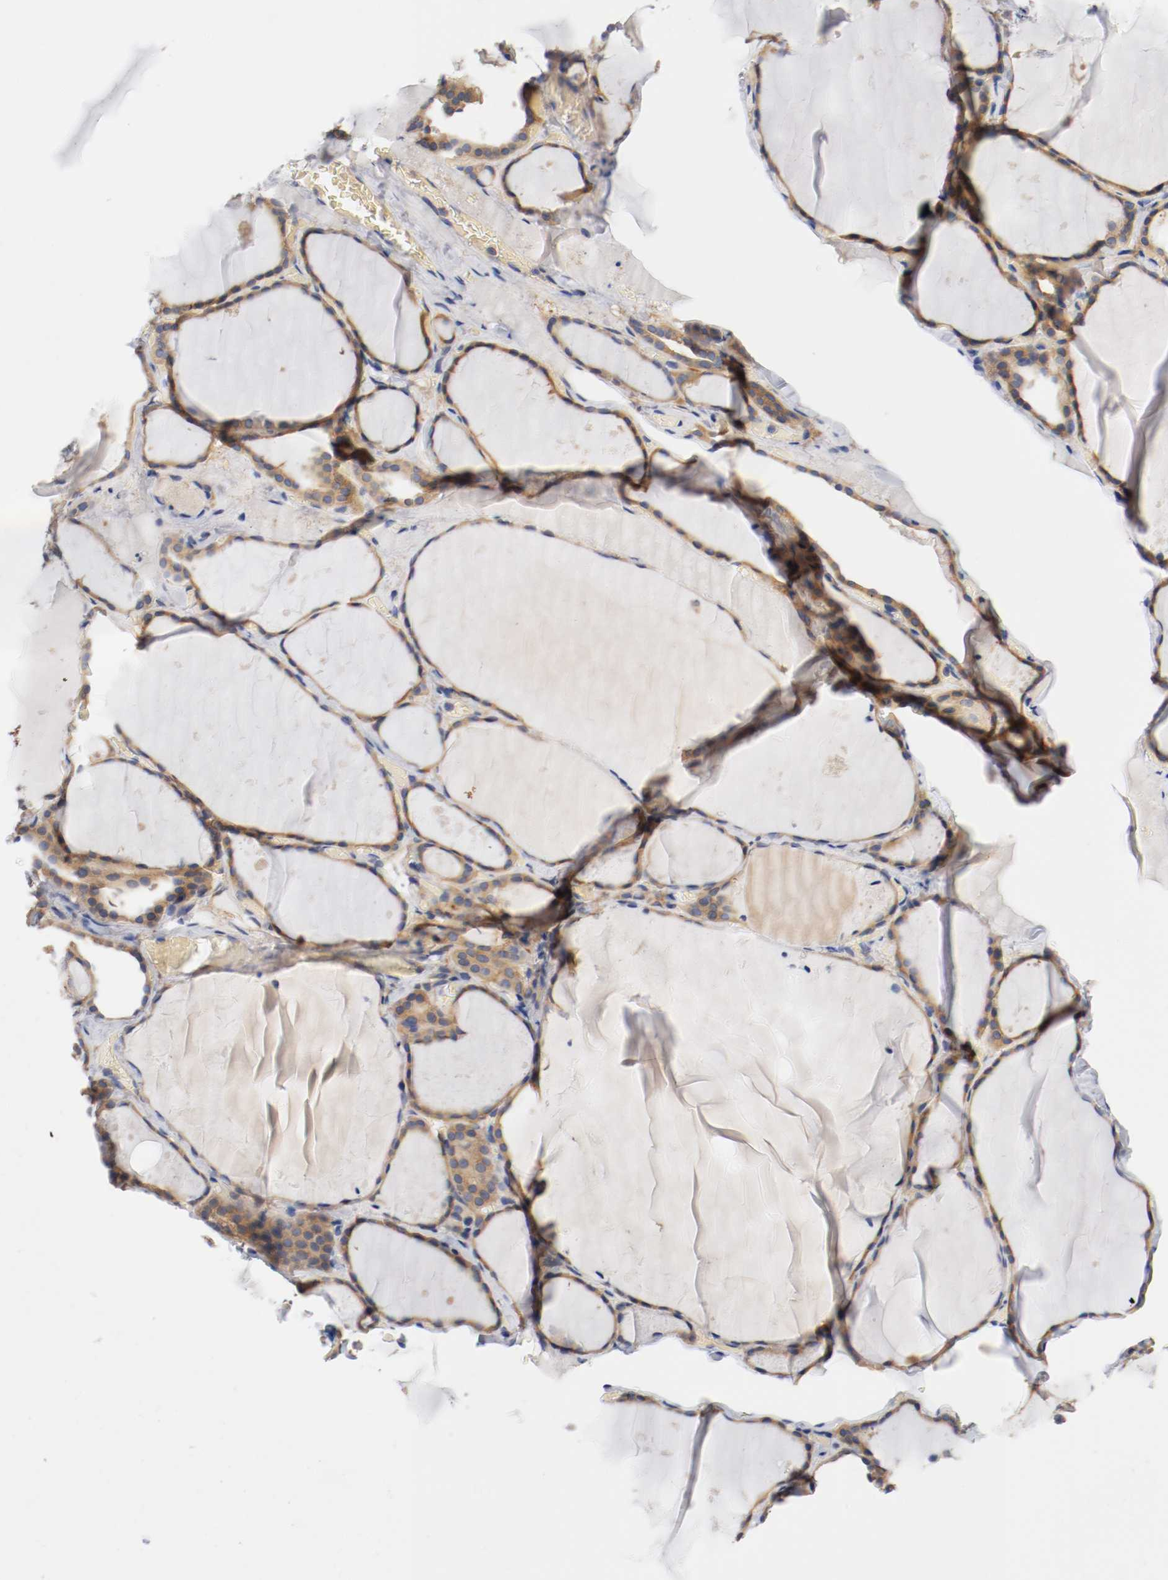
{"staining": {"intensity": "weak", "quantity": ">75%", "location": "cytoplasmic/membranous"}, "tissue": "thyroid gland", "cell_type": "Glandular cells", "image_type": "normal", "snomed": [{"axis": "morphology", "description": "Normal tissue, NOS"}, {"axis": "topography", "description": "Thyroid gland"}], "caption": "DAB (3,3'-diaminobenzidine) immunohistochemical staining of normal thyroid gland demonstrates weak cytoplasmic/membranous protein staining in approximately >75% of glandular cells. (Brightfield microscopy of DAB IHC at high magnification).", "gene": "HGS", "patient": {"sex": "female", "age": 22}}